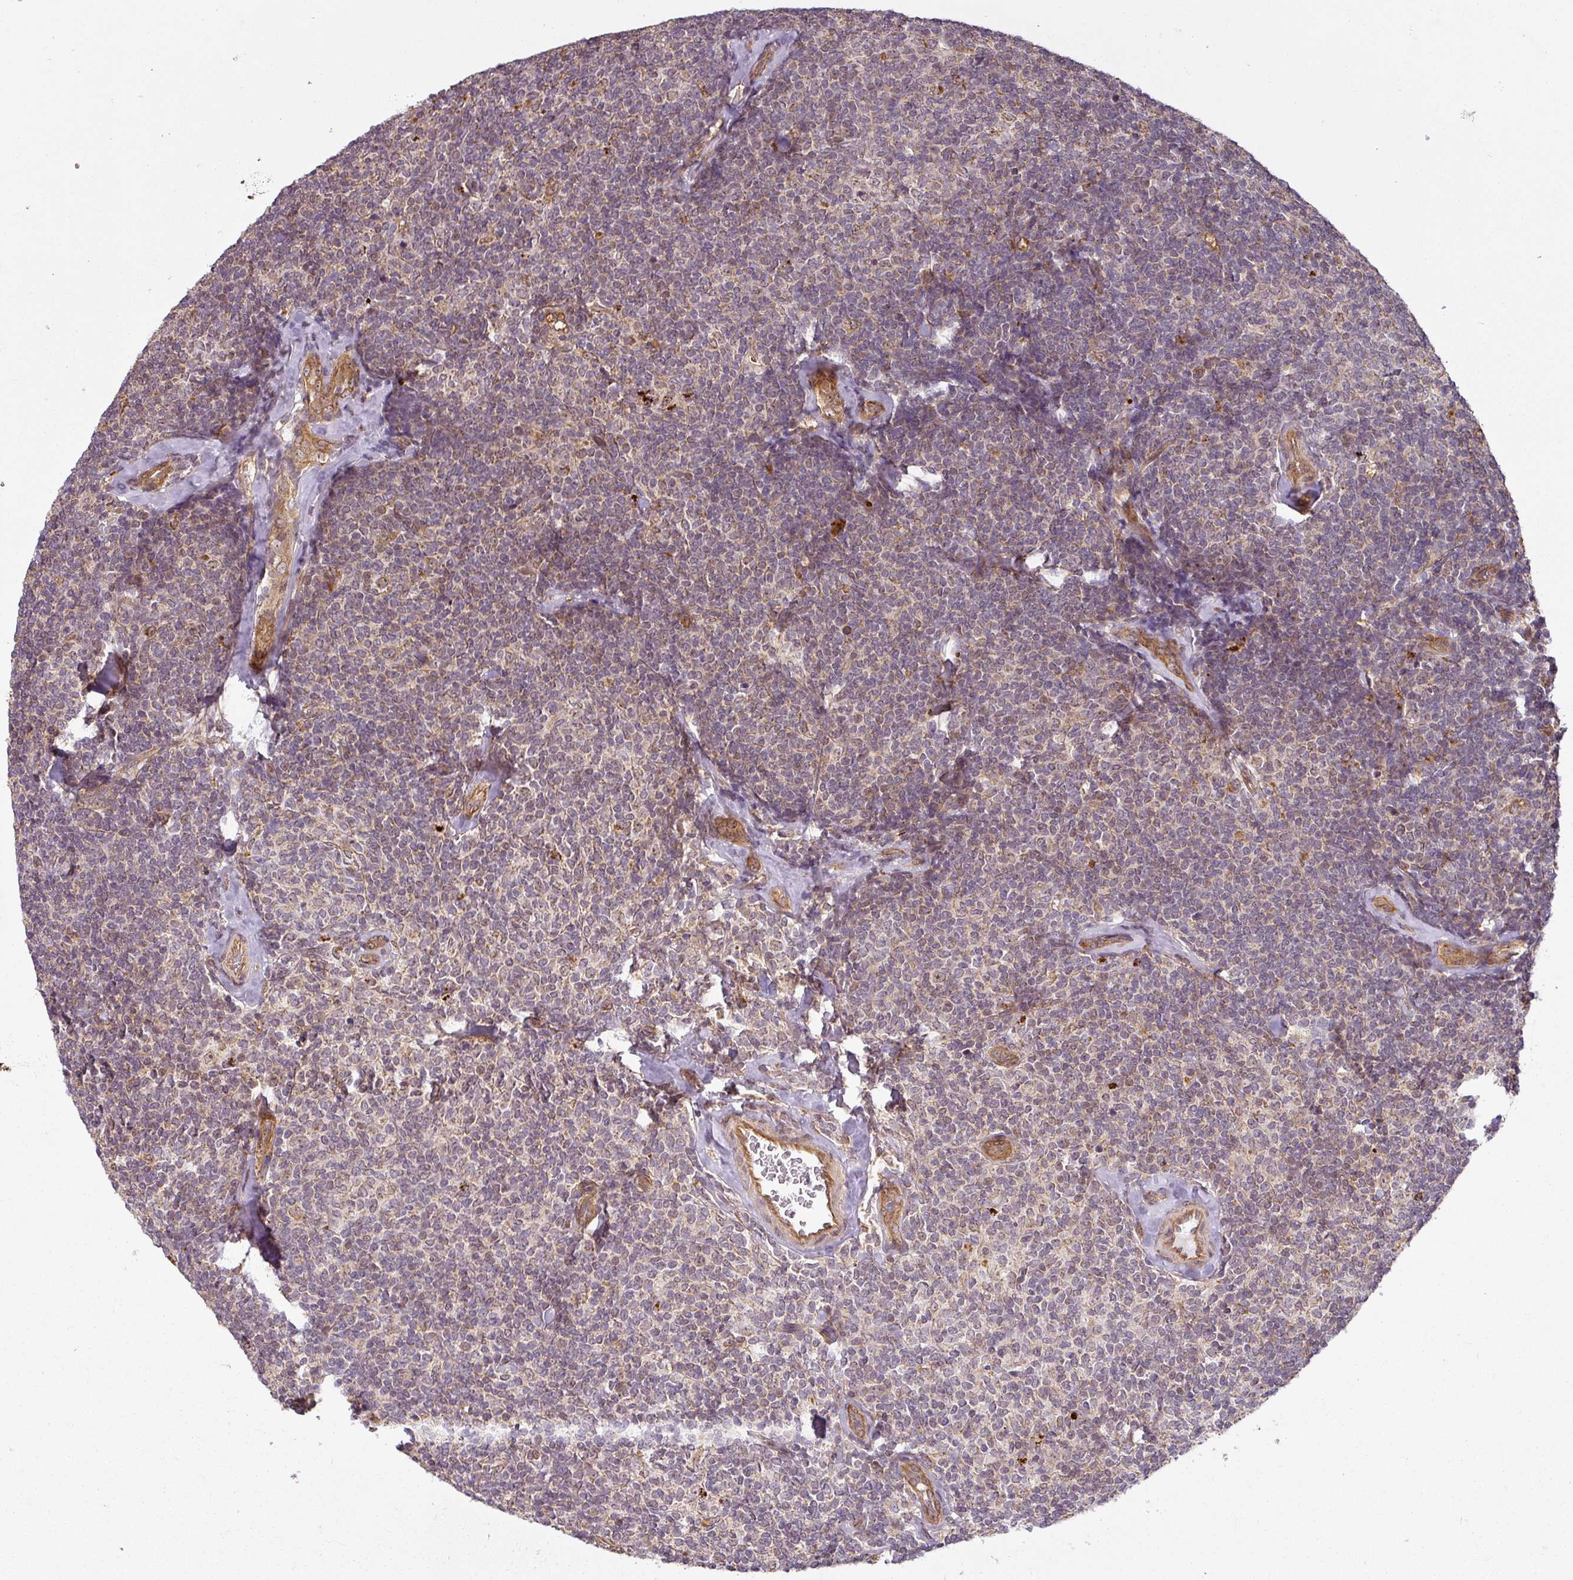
{"staining": {"intensity": "weak", "quantity": "<25%", "location": "cytoplasmic/membranous,nuclear"}, "tissue": "lymphoma", "cell_type": "Tumor cells", "image_type": "cancer", "snomed": [{"axis": "morphology", "description": "Malignant lymphoma, non-Hodgkin's type, Low grade"}, {"axis": "topography", "description": "Lymph node"}], "caption": "Immunohistochemical staining of malignant lymphoma, non-Hodgkin's type (low-grade) exhibits no significant positivity in tumor cells. (DAB immunohistochemistry (IHC), high magnification).", "gene": "DIMT1", "patient": {"sex": "female", "age": 56}}